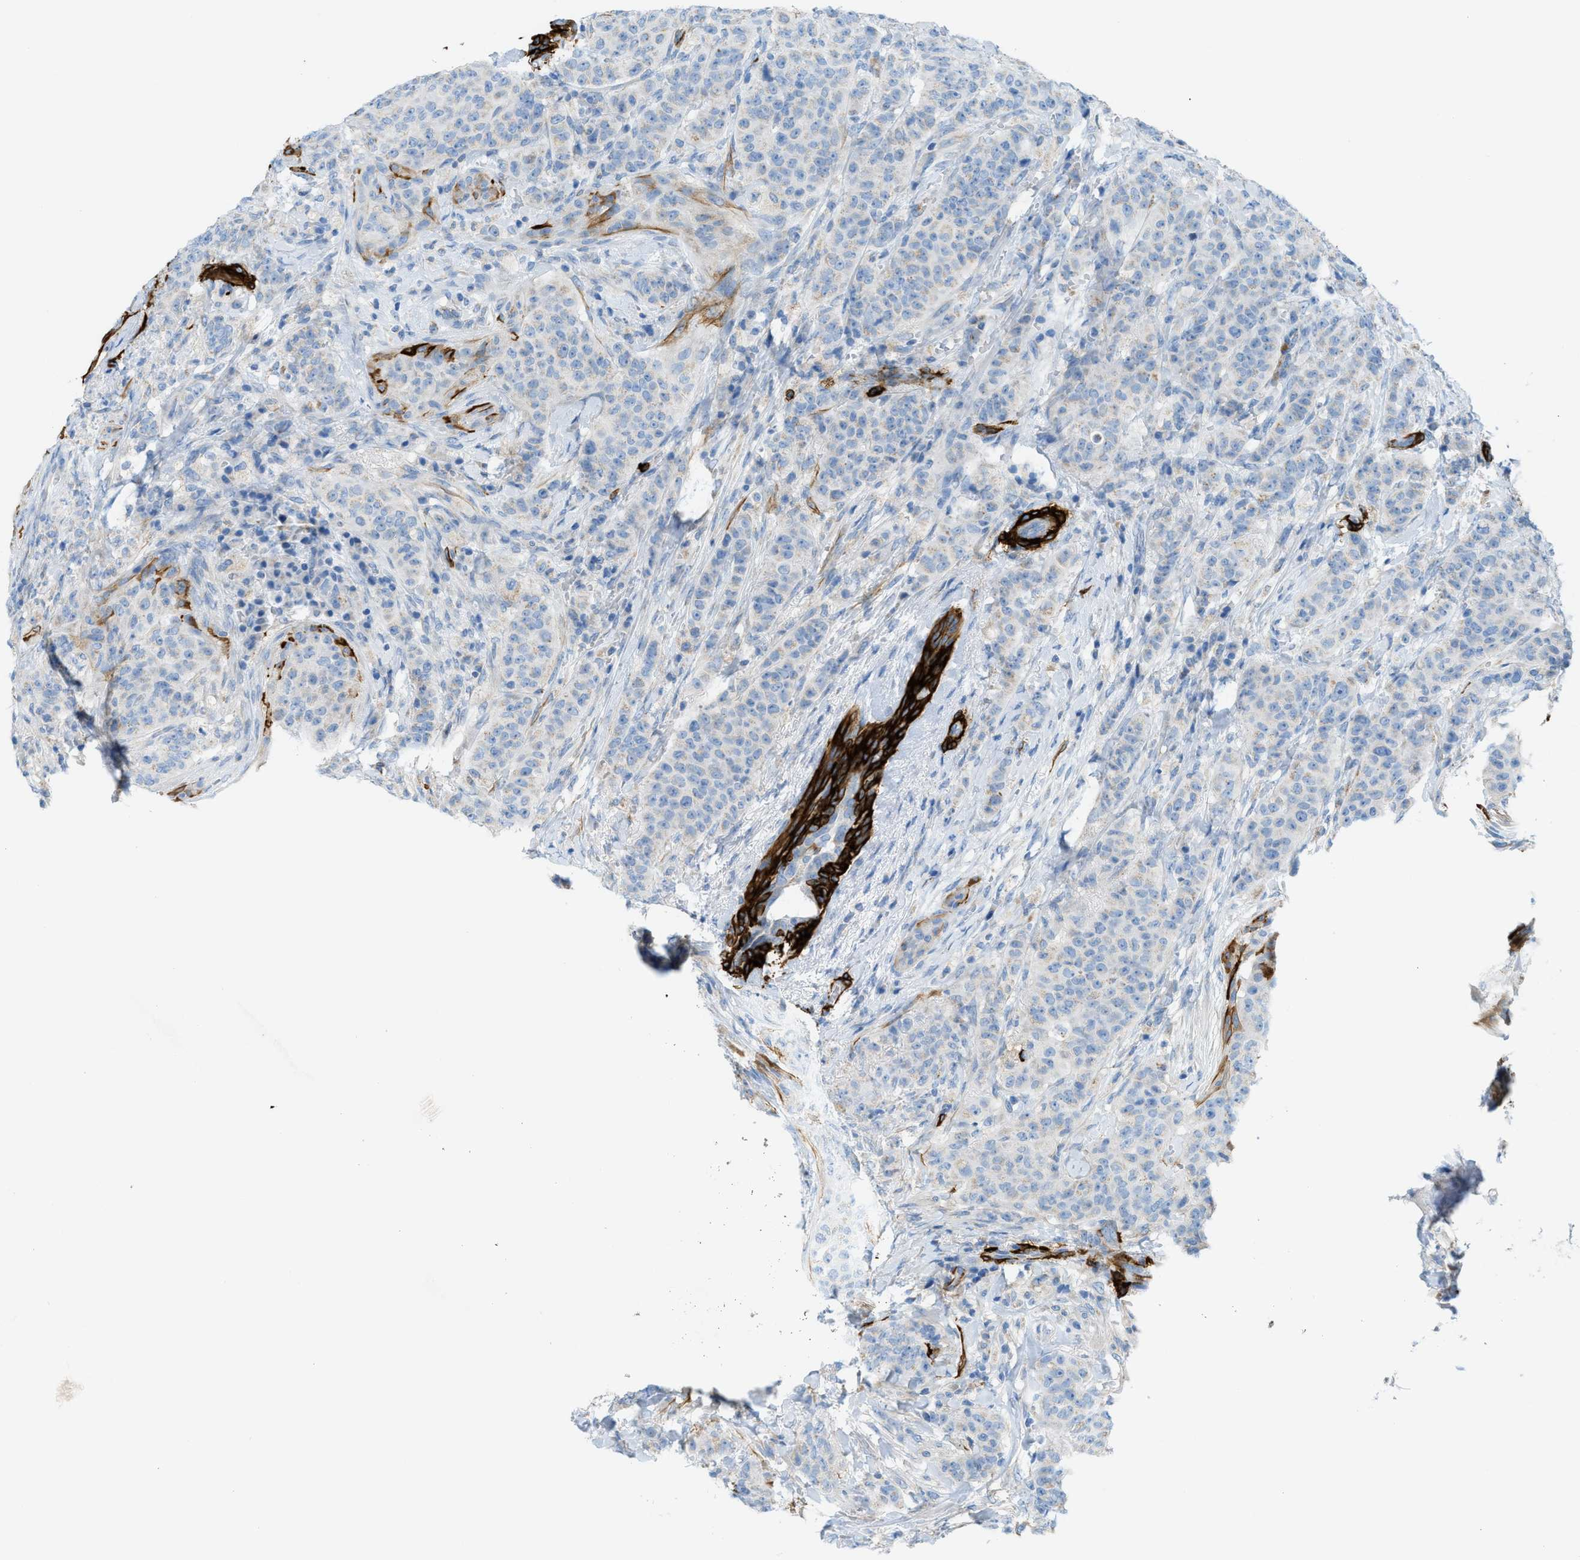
{"staining": {"intensity": "negative", "quantity": "none", "location": "none"}, "tissue": "breast cancer", "cell_type": "Tumor cells", "image_type": "cancer", "snomed": [{"axis": "morphology", "description": "Normal tissue, NOS"}, {"axis": "morphology", "description": "Duct carcinoma"}, {"axis": "topography", "description": "Breast"}], "caption": "The IHC photomicrograph has no significant expression in tumor cells of breast invasive ductal carcinoma tissue.", "gene": "MYH11", "patient": {"sex": "female", "age": 40}}